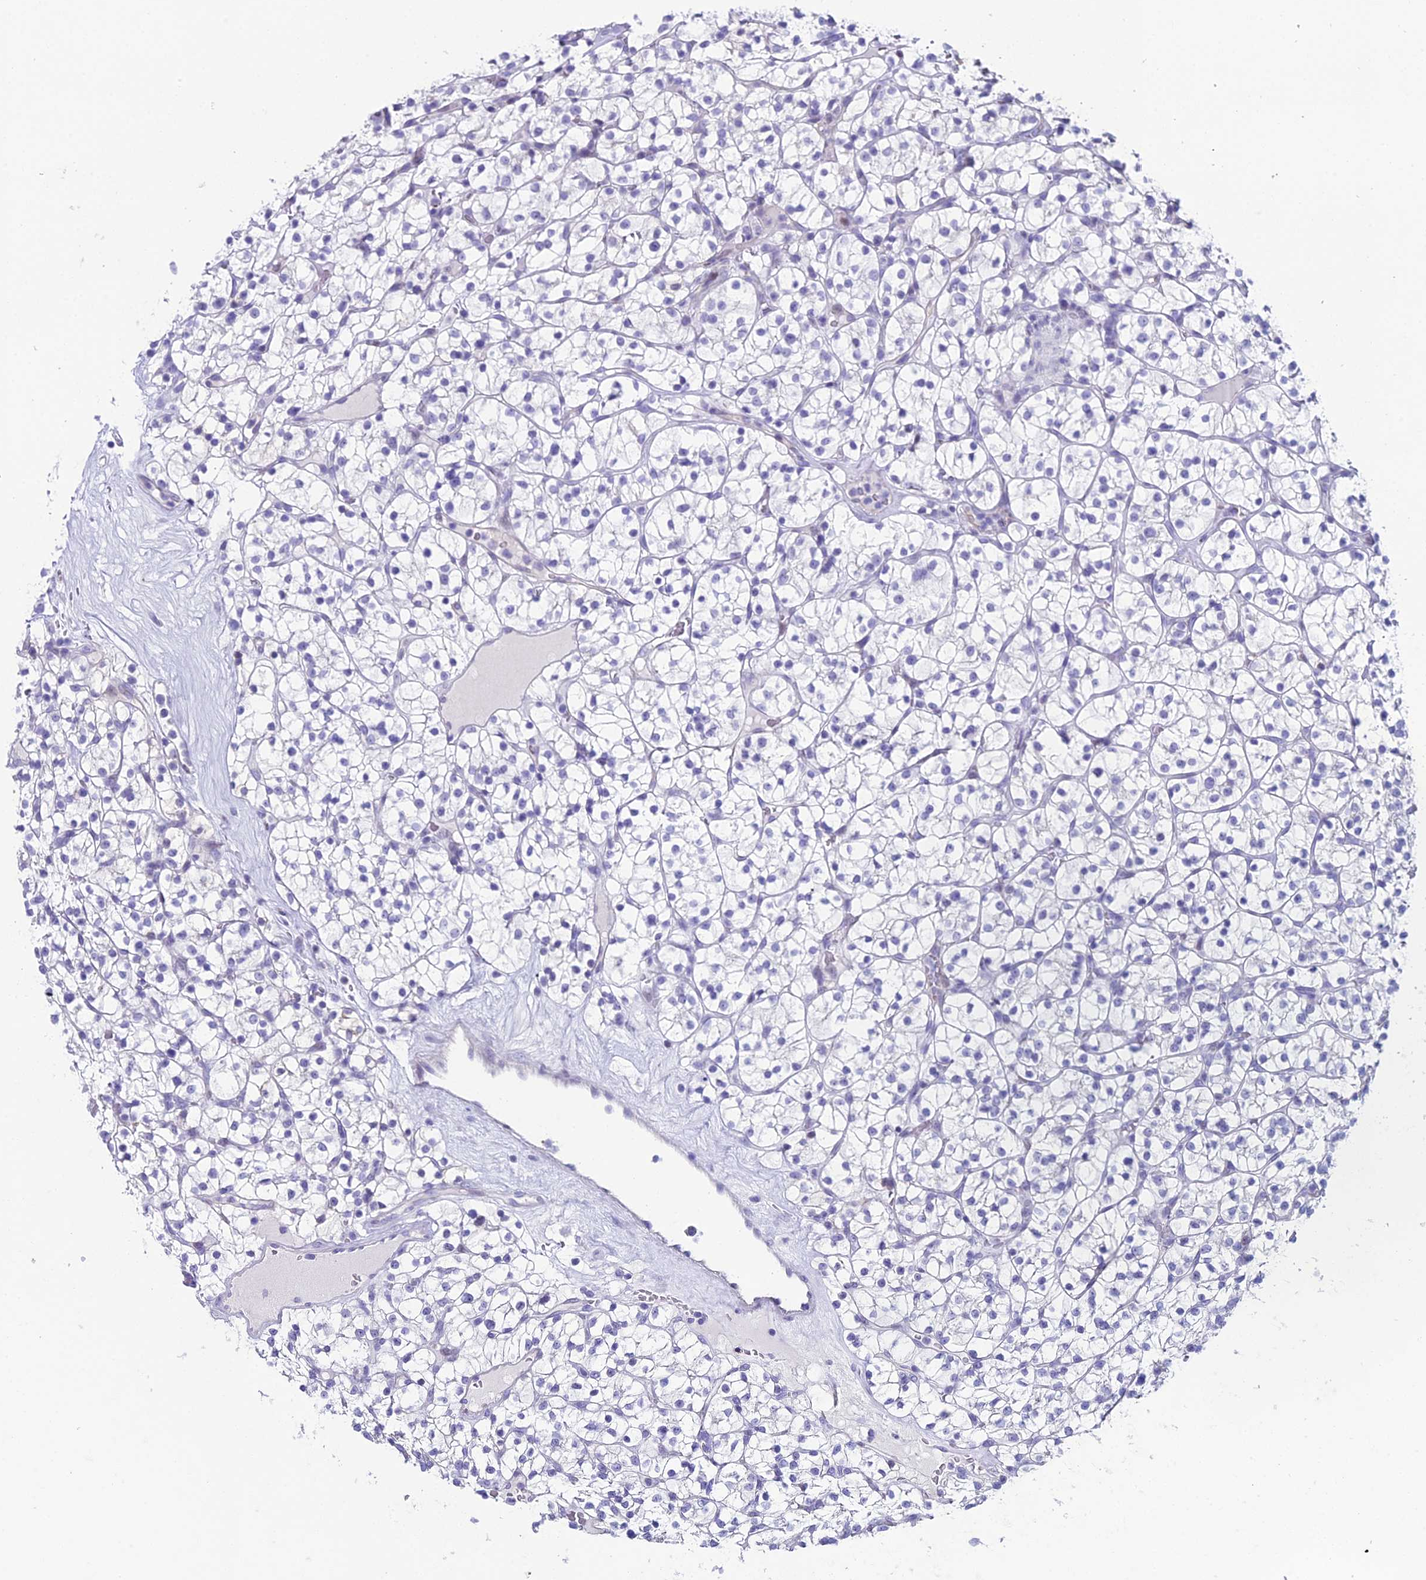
{"staining": {"intensity": "negative", "quantity": "none", "location": "none"}, "tissue": "renal cancer", "cell_type": "Tumor cells", "image_type": "cancer", "snomed": [{"axis": "morphology", "description": "Adenocarcinoma, NOS"}, {"axis": "topography", "description": "Kidney"}], "caption": "An immunohistochemistry (IHC) image of renal adenocarcinoma is shown. There is no staining in tumor cells of renal adenocarcinoma. (DAB (3,3'-diaminobenzidine) immunohistochemistry (IHC) visualized using brightfield microscopy, high magnification).", "gene": "CC2D2A", "patient": {"sex": "female", "age": 64}}